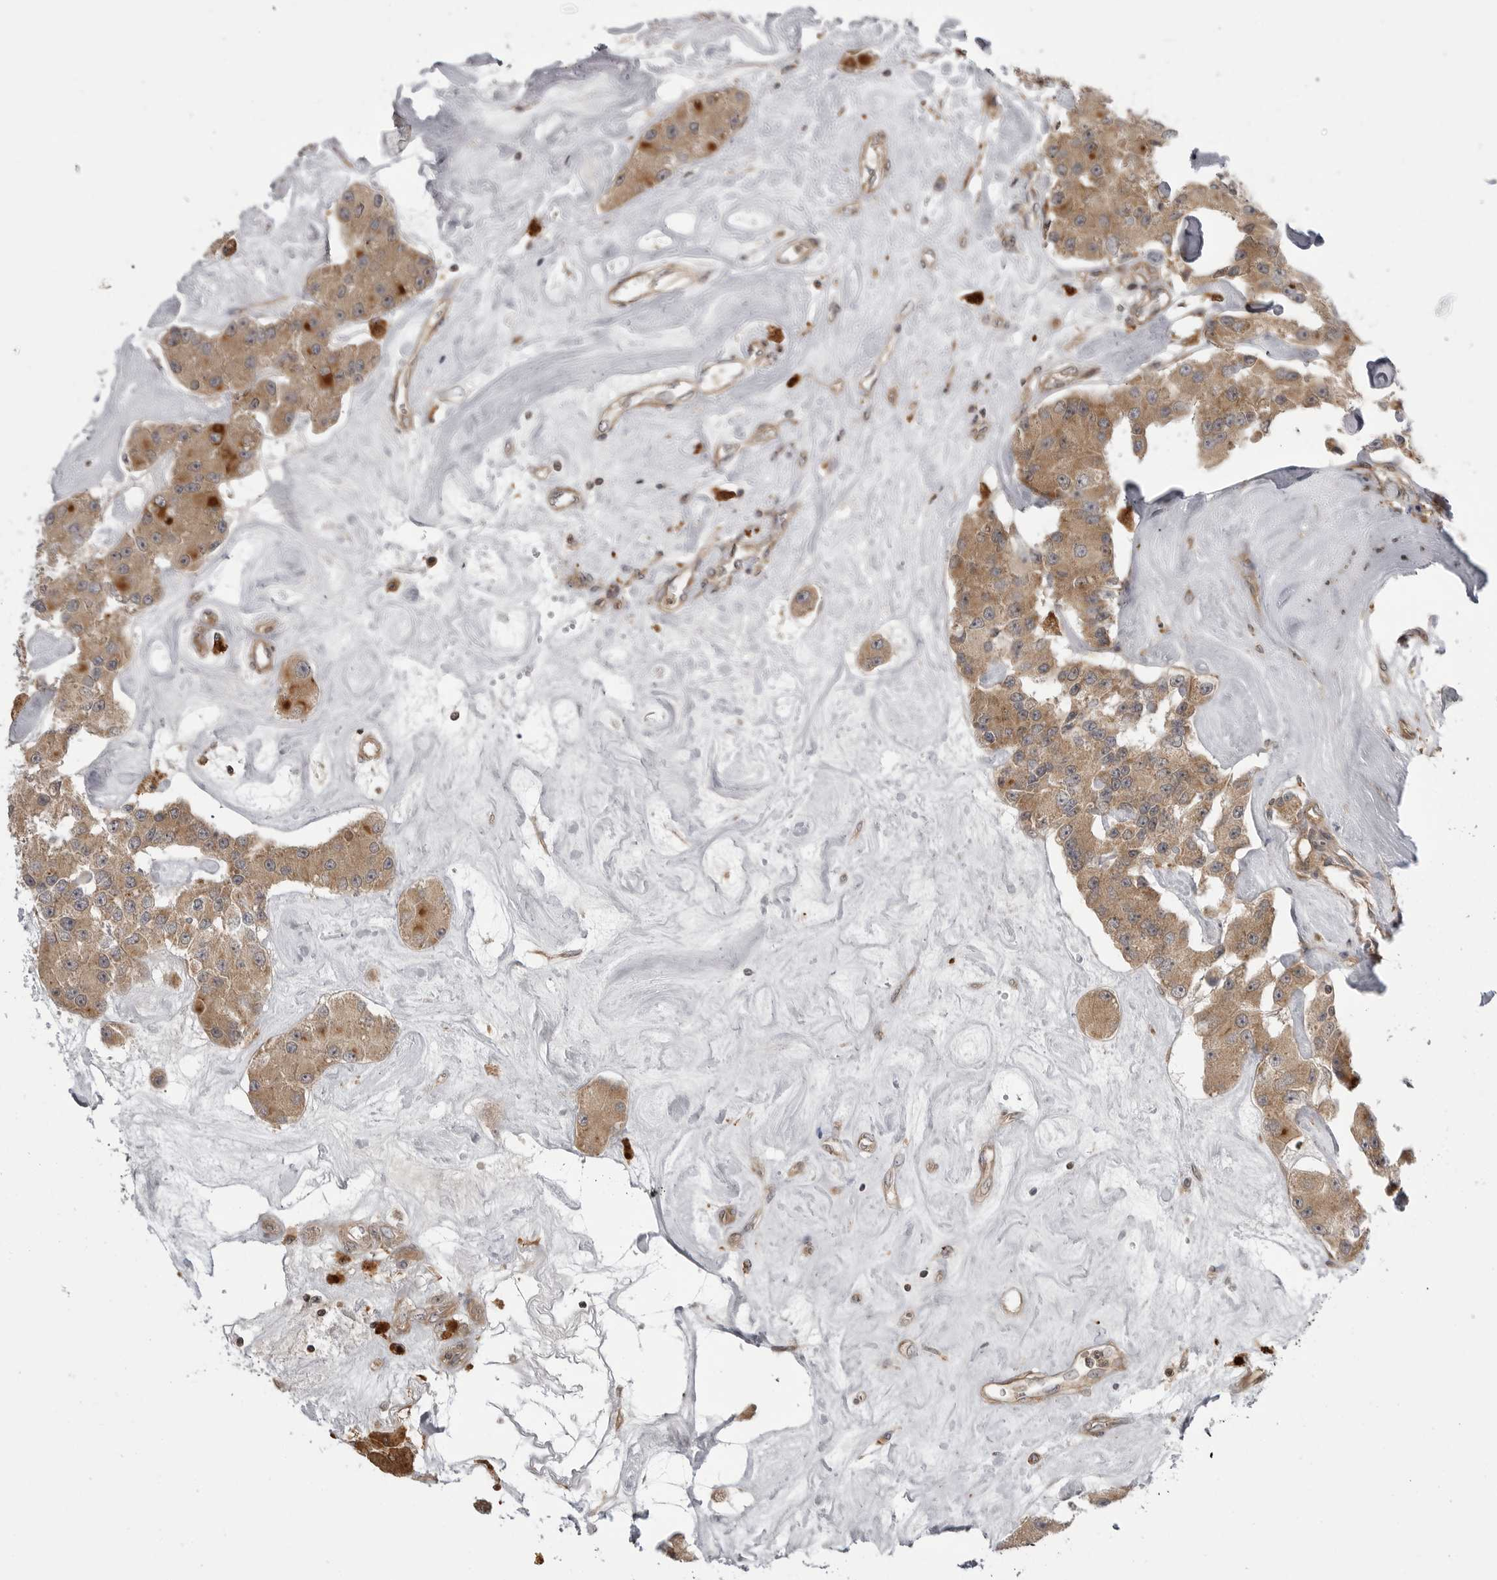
{"staining": {"intensity": "moderate", "quantity": ">75%", "location": "cytoplasmic/membranous"}, "tissue": "carcinoid", "cell_type": "Tumor cells", "image_type": "cancer", "snomed": [{"axis": "morphology", "description": "Carcinoid, malignant, NOS"}, {"axis": "topography", "description": "Pancreas"}], "caption": "Malignant carcinoid stained with a protein marker exhibits moderate staining in tumor cells.", "gene": "LRRC45", "patient": {"sex": "male", "age": 41}}